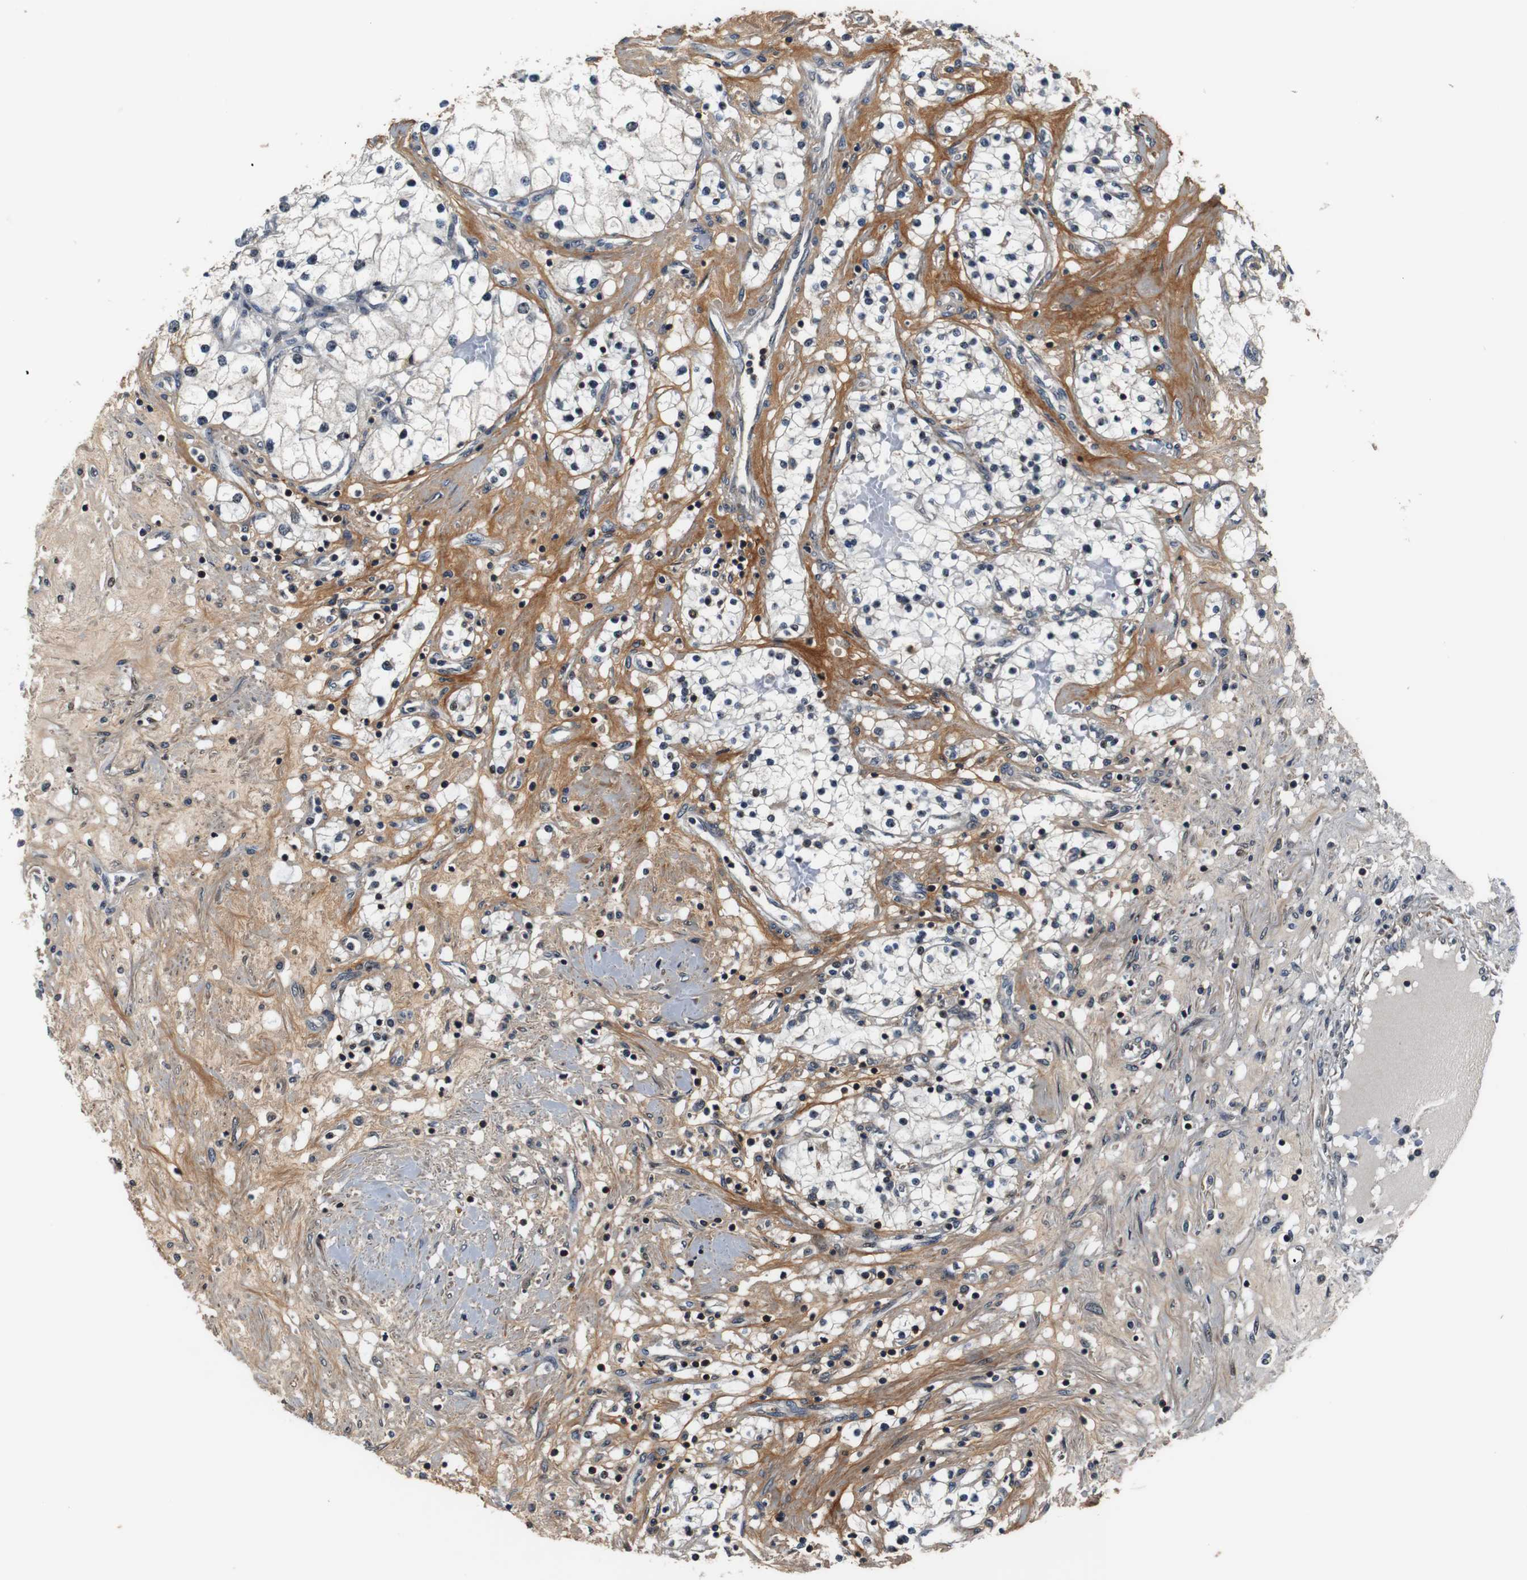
{"staining": {"intensity": "negative", "quantity": "none", "location": "none"}, "tissue": "renal cancer", "cell_type": "Tumor cells", "image_type": "cancer", "snomed": [{"axis": "morphology", "description": "Adenocarcinoma, NOS"}, {"axis": "topography", "description": "Kidney"}], "caption": "Immunohistochemistry image of human adenocarcinoma (renal) stained for a protein (brown), which demonstrates no expression in tumor cells.", "gene": "LRP4", "patient": {"sex": "male", "age": 68}}